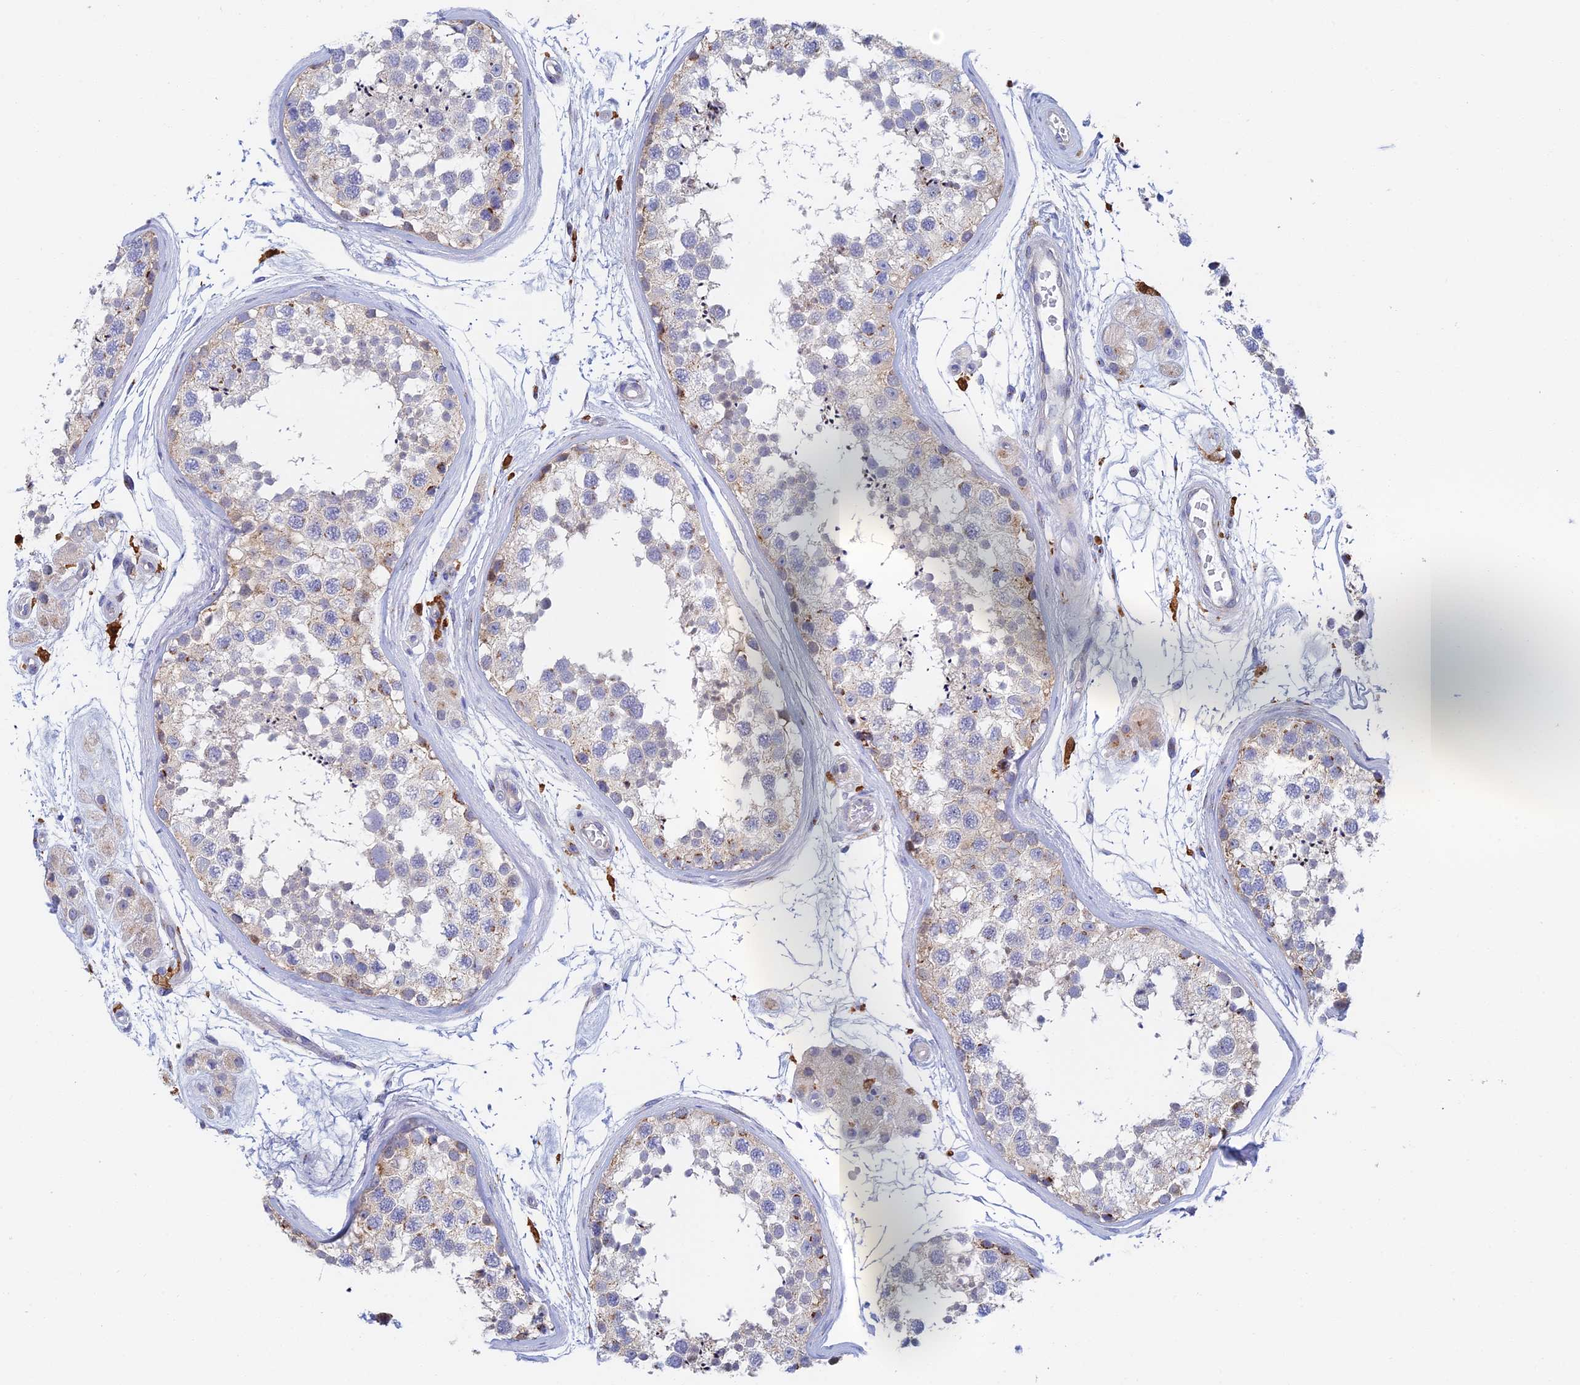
{"staining": {"intensity": "moderate", "quantity": "<25%", "location": "cytoplasmic/membranous"}, "tissue": "testis", "cell_type": "Cells in seminiferous ducts", "image_type": "normal", "snomed": [{"axis": "morphology", "description": "Normal tissue, NOS"}, {"axis": "topography", "description": "Testis"}], "caption": "Immunohistochemistry (IHC) histopathology image of unremarkable testis: testis stained using IHC shows low levels of moderate protein expression localized specifically in the cytoplasmic/membranous of cells in seminiferous ducts, appearing as a cytoplasmic/membranous brown color.", "gene": "SLC24A3", "patient": {"sex": "male", "age": 56}}